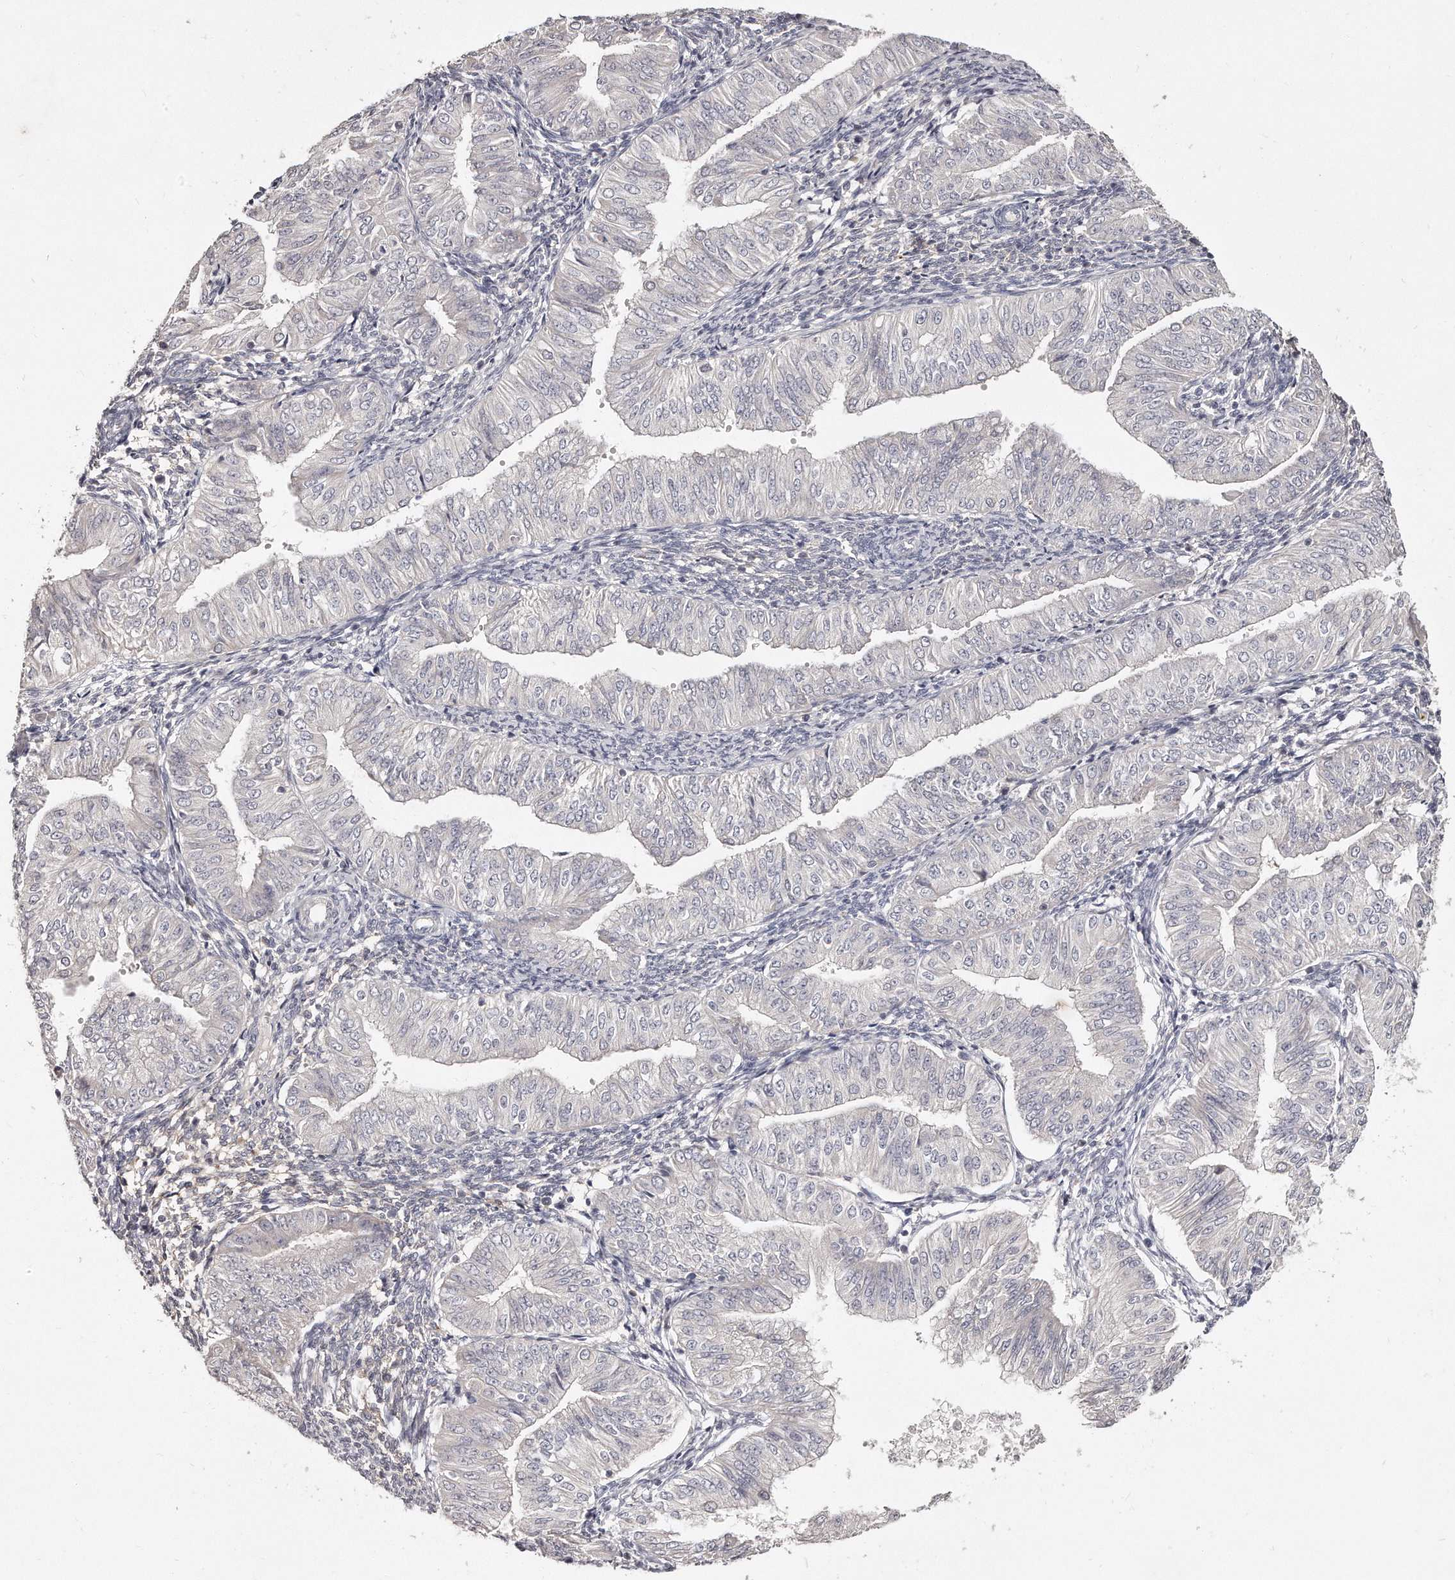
{"staining": {"intensity": "negative", "quantity": "none", "location": "none"}, "tissue": "endometrial cancer", "cell_type": "Tumor cells", "image_type": "cancer", "snomed": [{"axis": "morphology", "description": "Normal tissue, NOS"}, {"axis": "morphology", "description": "Adenocarcinoma, NOS"}, {"axis": "topography", "description": "Endometrium"}], "caption": "Micrograph shows no significant protein staining in tumor cells of endometrial cancer (adenocarcinoma). The staining is performed using DAB (3,3'-diaminobenzidine) brown chromogen with nuclei counter-stained in using hematoxylin.", "gene": "TTLL4", "patient": {"sex": "female", "age": 53}}